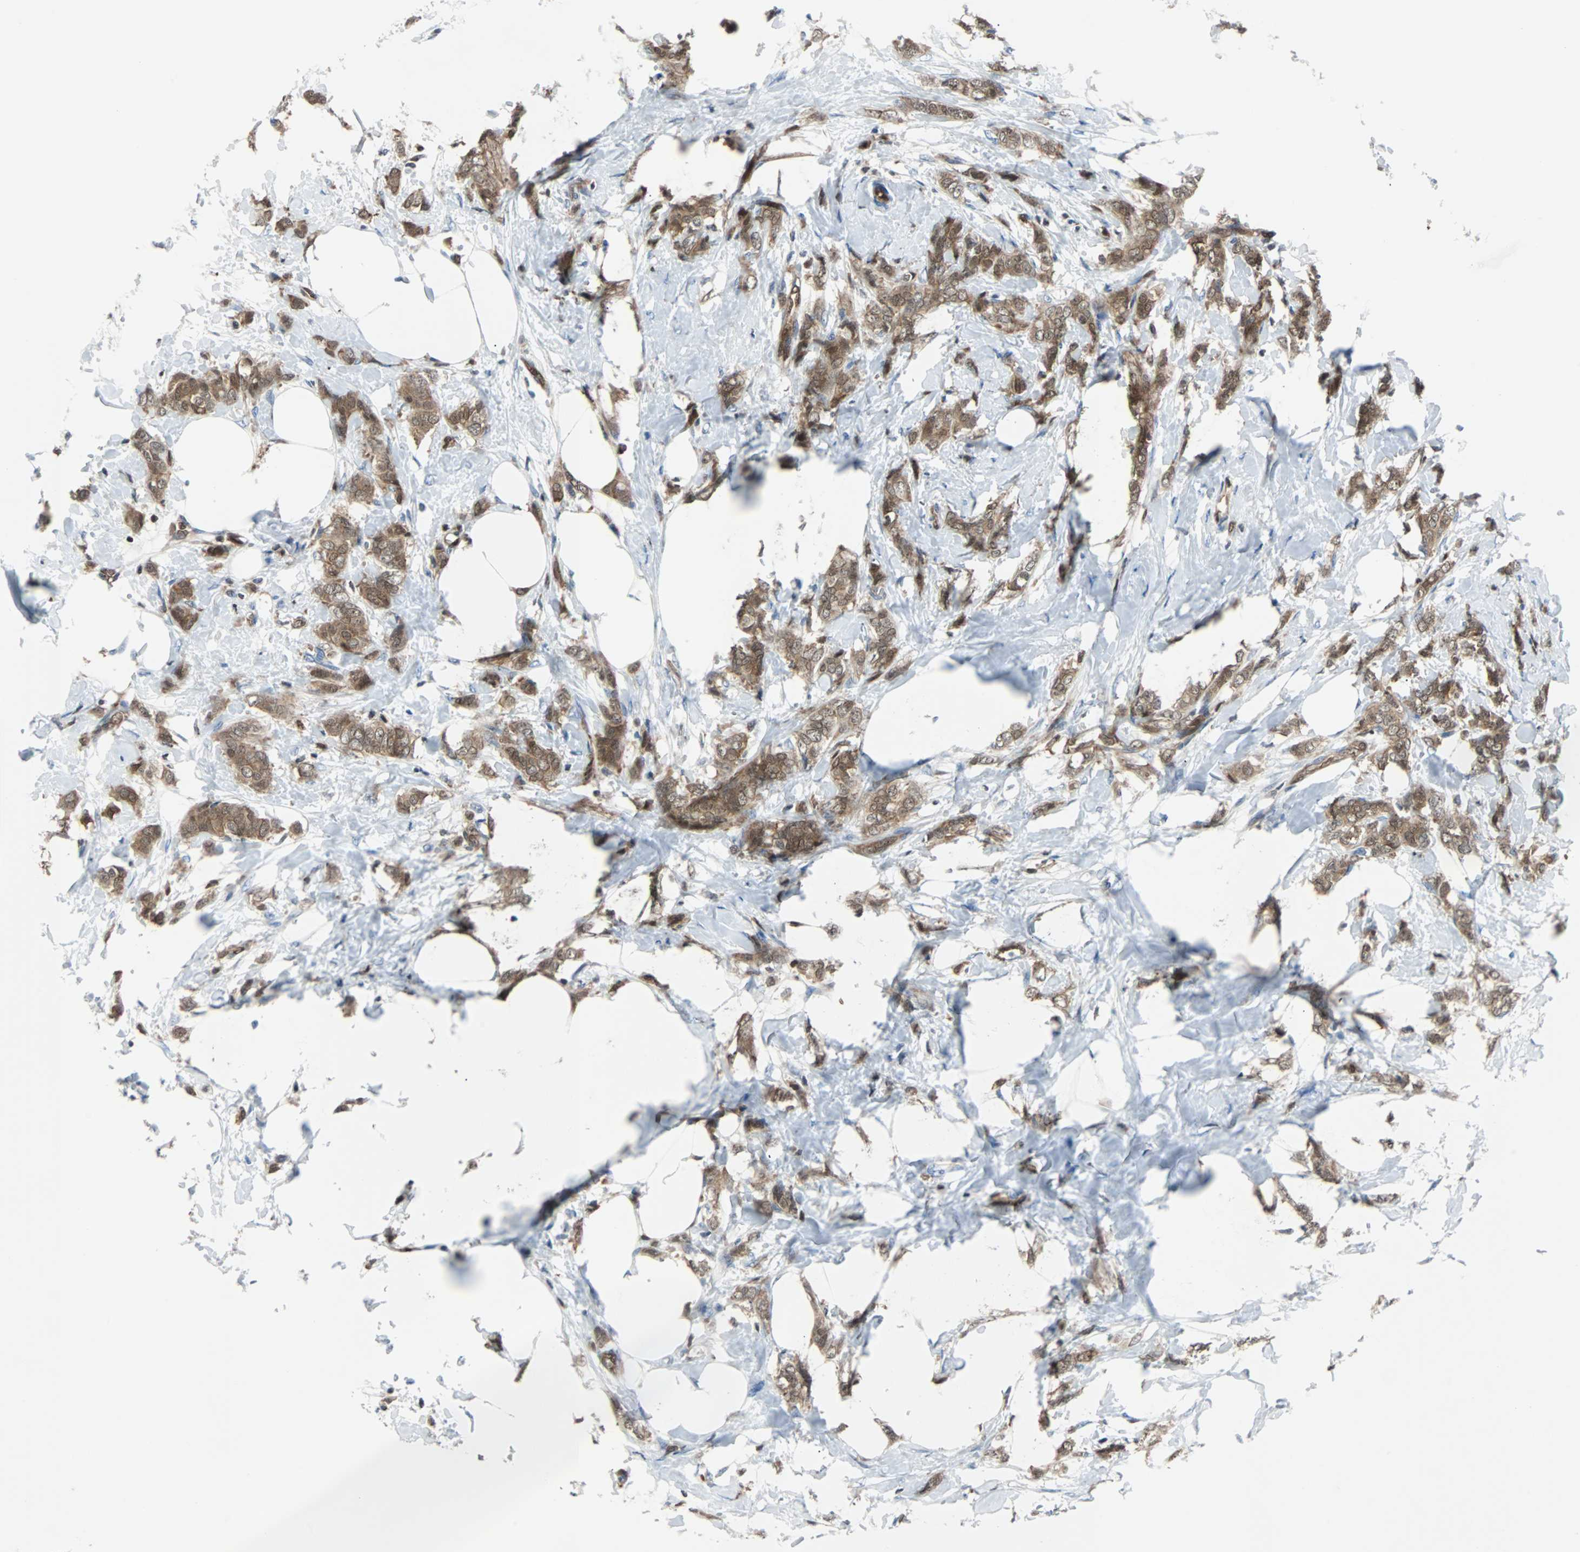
{"staining": {"intensity": "moderate", "quantity": ">75%", "location": "cytoplasmic/membranous,nuclear"}, "tissue": "breast cancer", "cell_type": "Tumor cells", "image_type": "cancer", "snomed": [{"axis": "morphology", "description": "Lobular carcinoma, in situ"}, {"axis": "morphology", "description": "Lobular carcinoma"}, {"axis": "topography", "description": "Breast"}], "caption": "A photomicrograph showing moderate cytoplasmic/membranous and nuclear staining in about >75% of tumor cells in breast lobular carcinoma, as visualized by brown immunohistochemical staining.", "gene": "MAP2K6", "patient": {"sex": "female", "age": 41}}